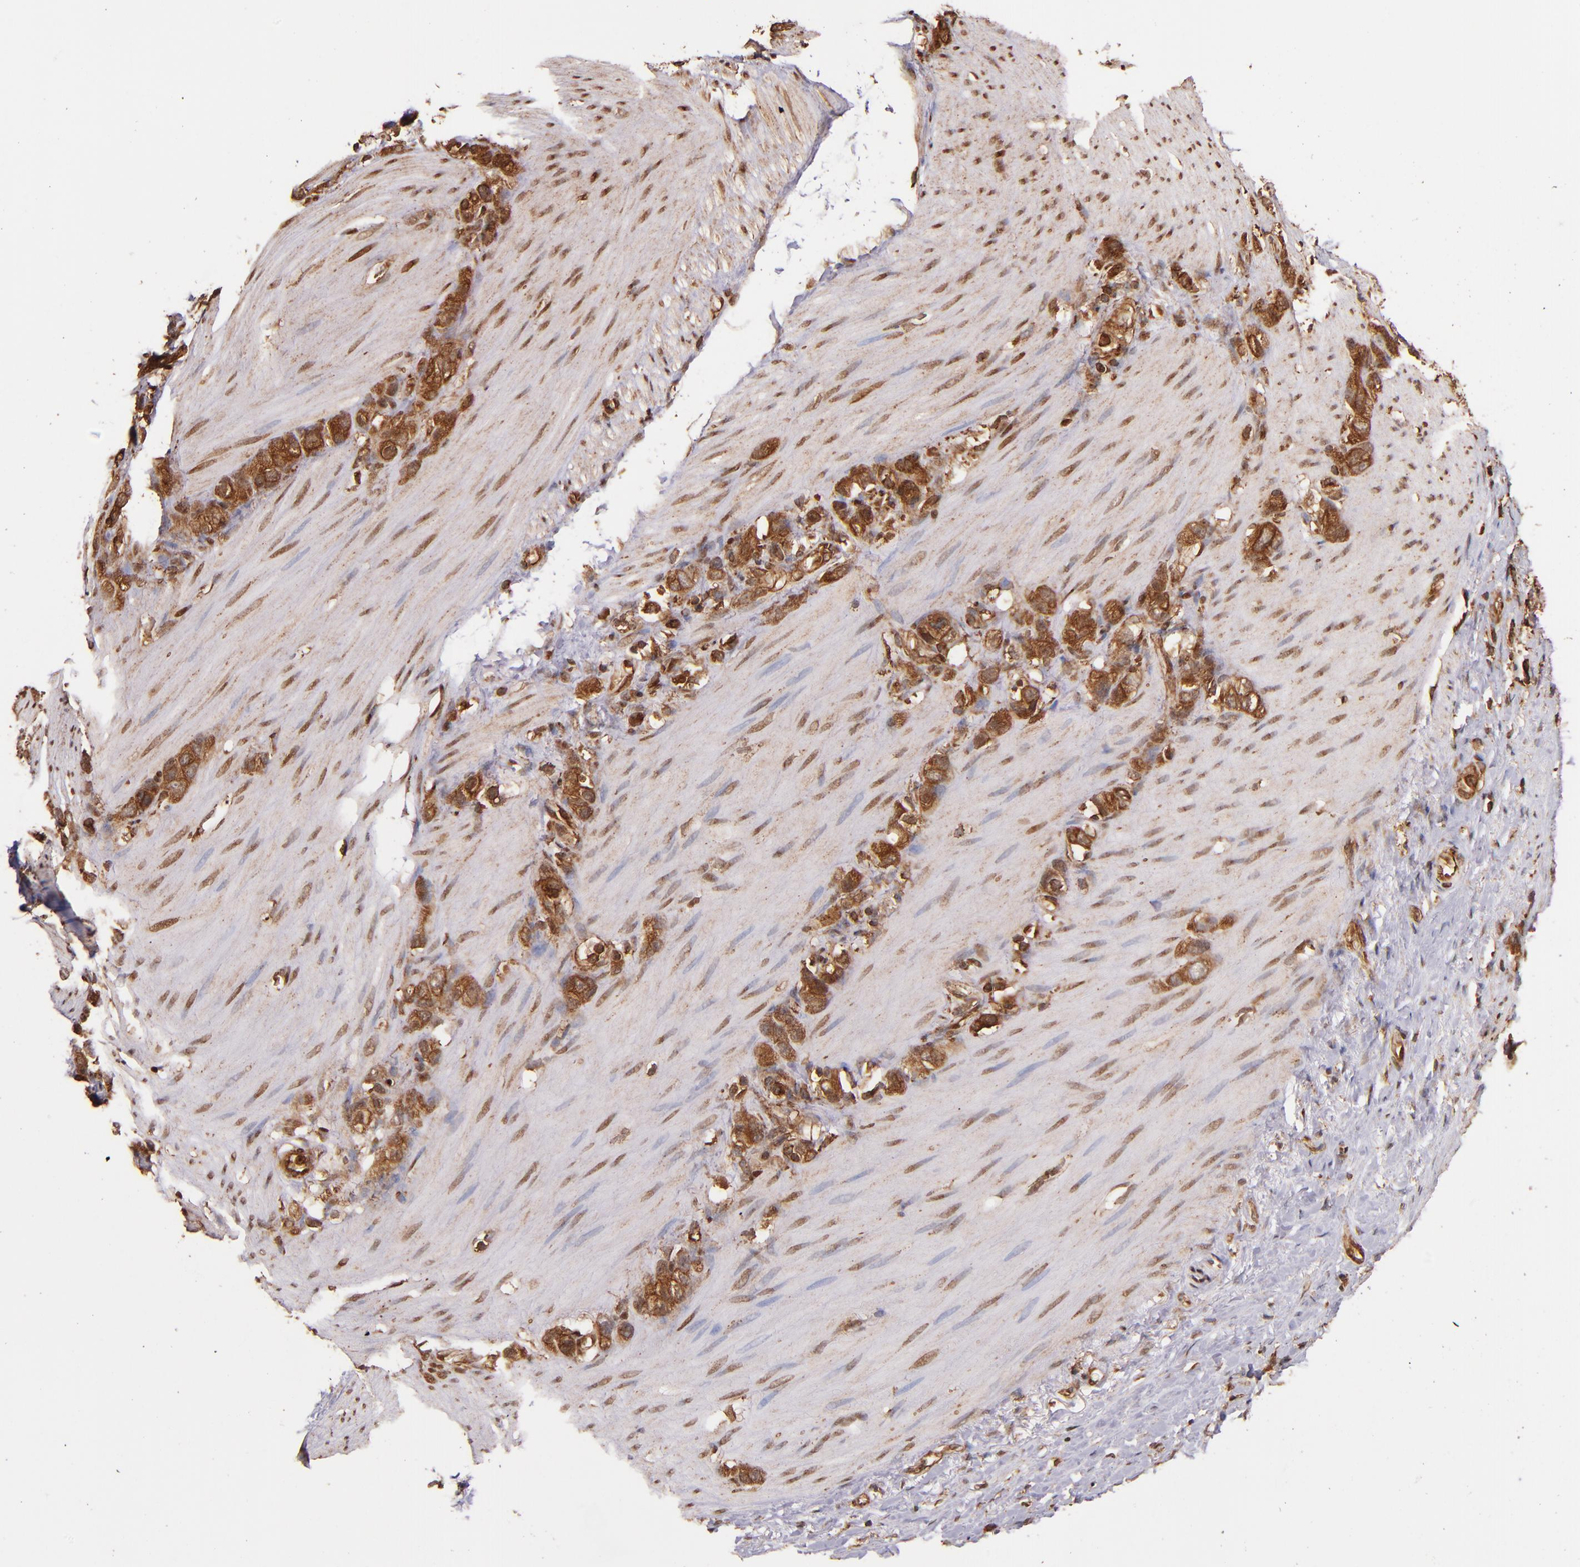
{"staining": {"intensity": "strong", "quantity": ">75%", "location": "cytoplasmic/membranous"}, "tissue": "stomach cancer", "cell_type": "Tumor cells", "image_type": "cancer", "snomed": [{"axis": "morphology", "description": "Normal tissue, NOS"}, {"axis": "morphology", "description": "Adenocarcinoma, NOS"}, {"axis": "morphology", "description": "Adenocarcinoma, High grade"}, {"axis": "topography", "description": "Stomach, upper"}, {"axis": "topography", "description": "Stomach"}], "caption": "A high-resolution image shows immunohistochemistry staining of stomach cancer (adenocarcinoma (high-grade)), which exhibits strong cytoplasmic/membranous positivity in about >75% of tumor cells.", "gene": "STX8", "patient": {"sex": "female", "age": 65}}